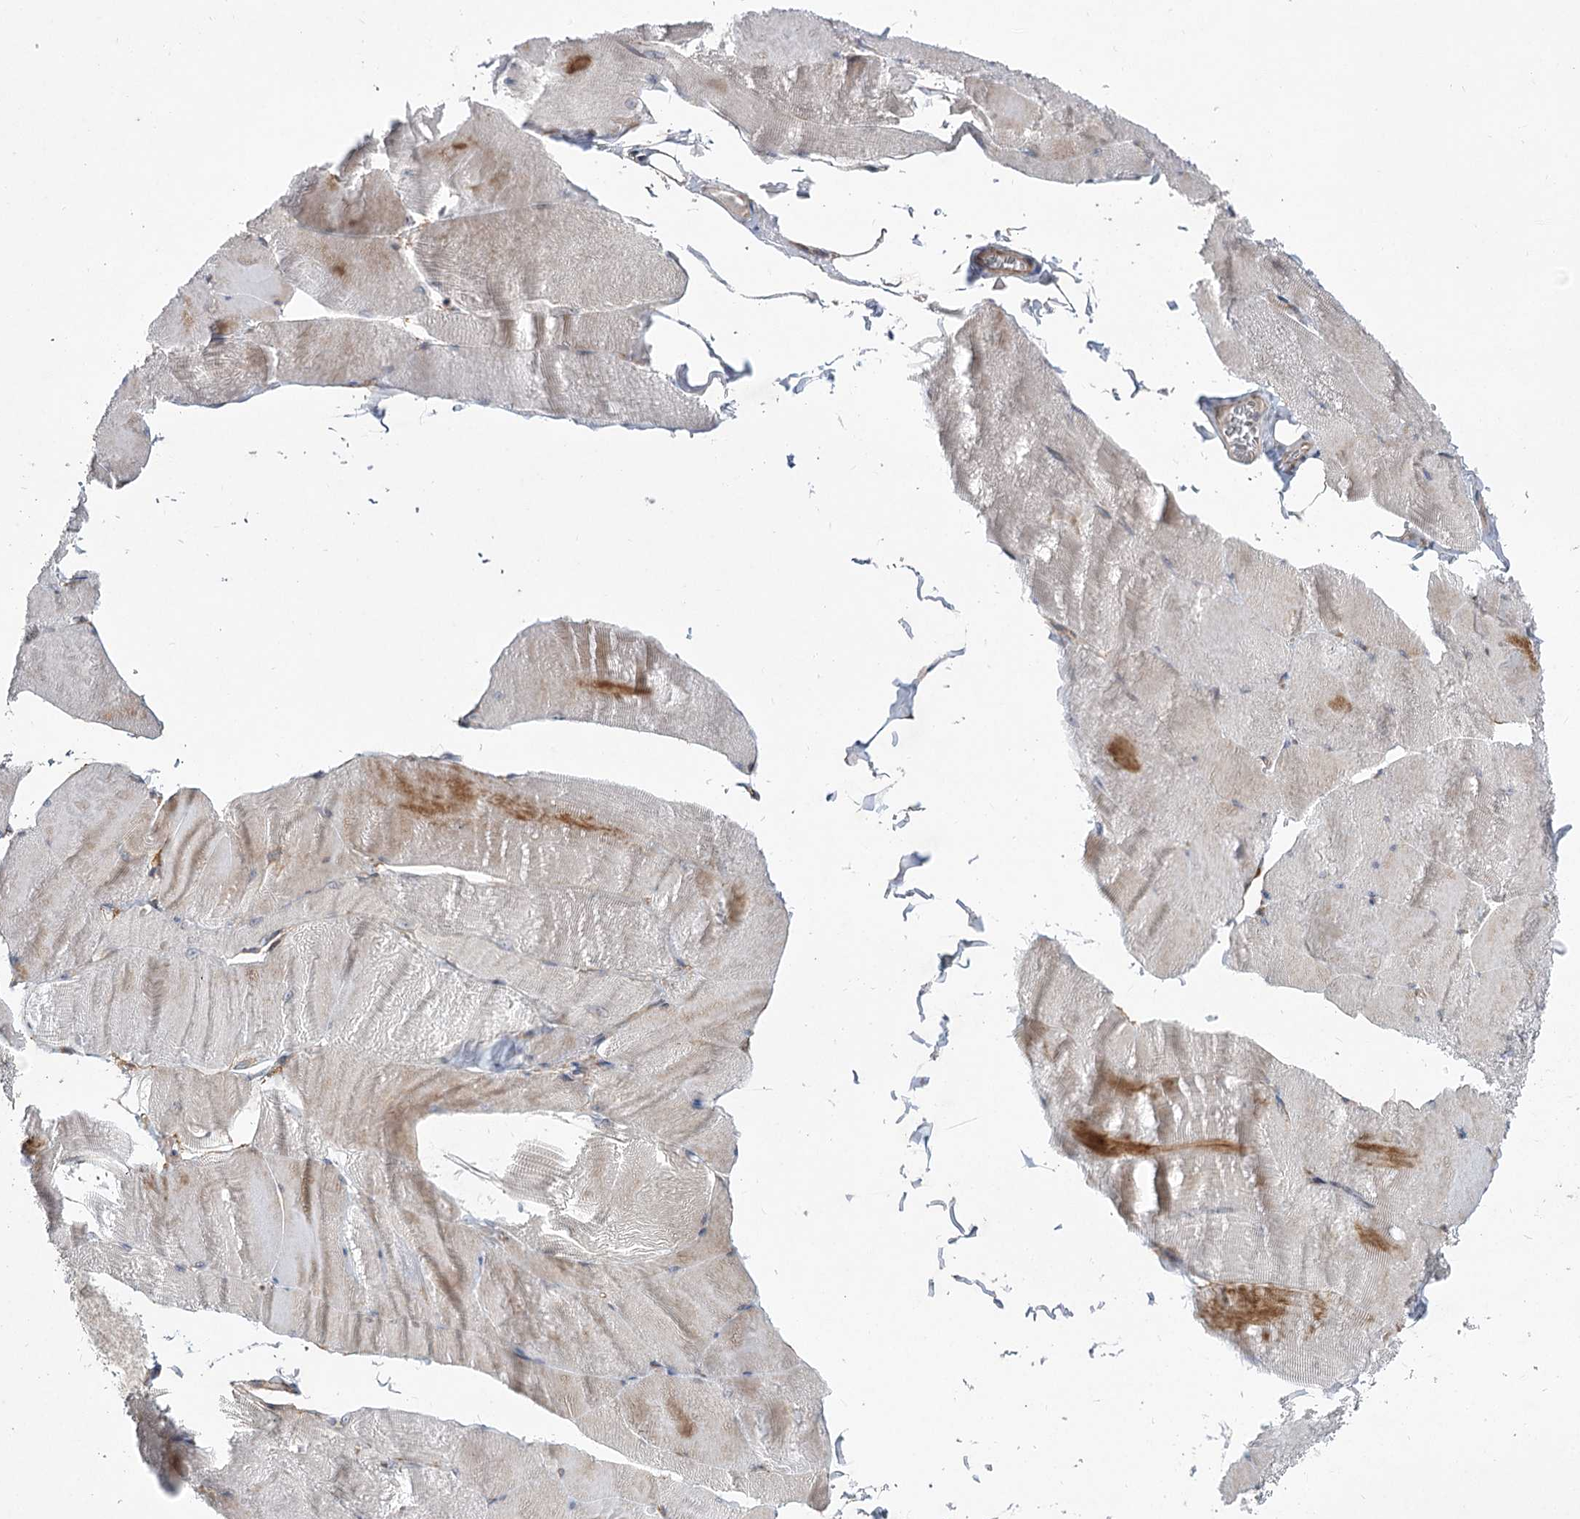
{"staining": {"intensity": "moderate", "quantity": "<25%", "location": "cytoplasmic/membranous"}, "tissue": "skeletal muscle", "cell_type": "Myocytes", "image_type": "normal", "snomed": [{"axis": "morphology", "description": "Normal tissue, NOS"}, {"axis": "morphology", "description": "Basal cell carcinoma"}, {"axis": "topography", "description": "Skeletal muscle"}], "caption": "An immunohistochemistry (IHC) image of normal tissue is shown. Protein staining in brown labels moderate cytoplasmic/membranous positivity in skeletal muscle within myocytes.", "gene": "SH3BP5L", "patient": {"sex": "female", "age": 64}}